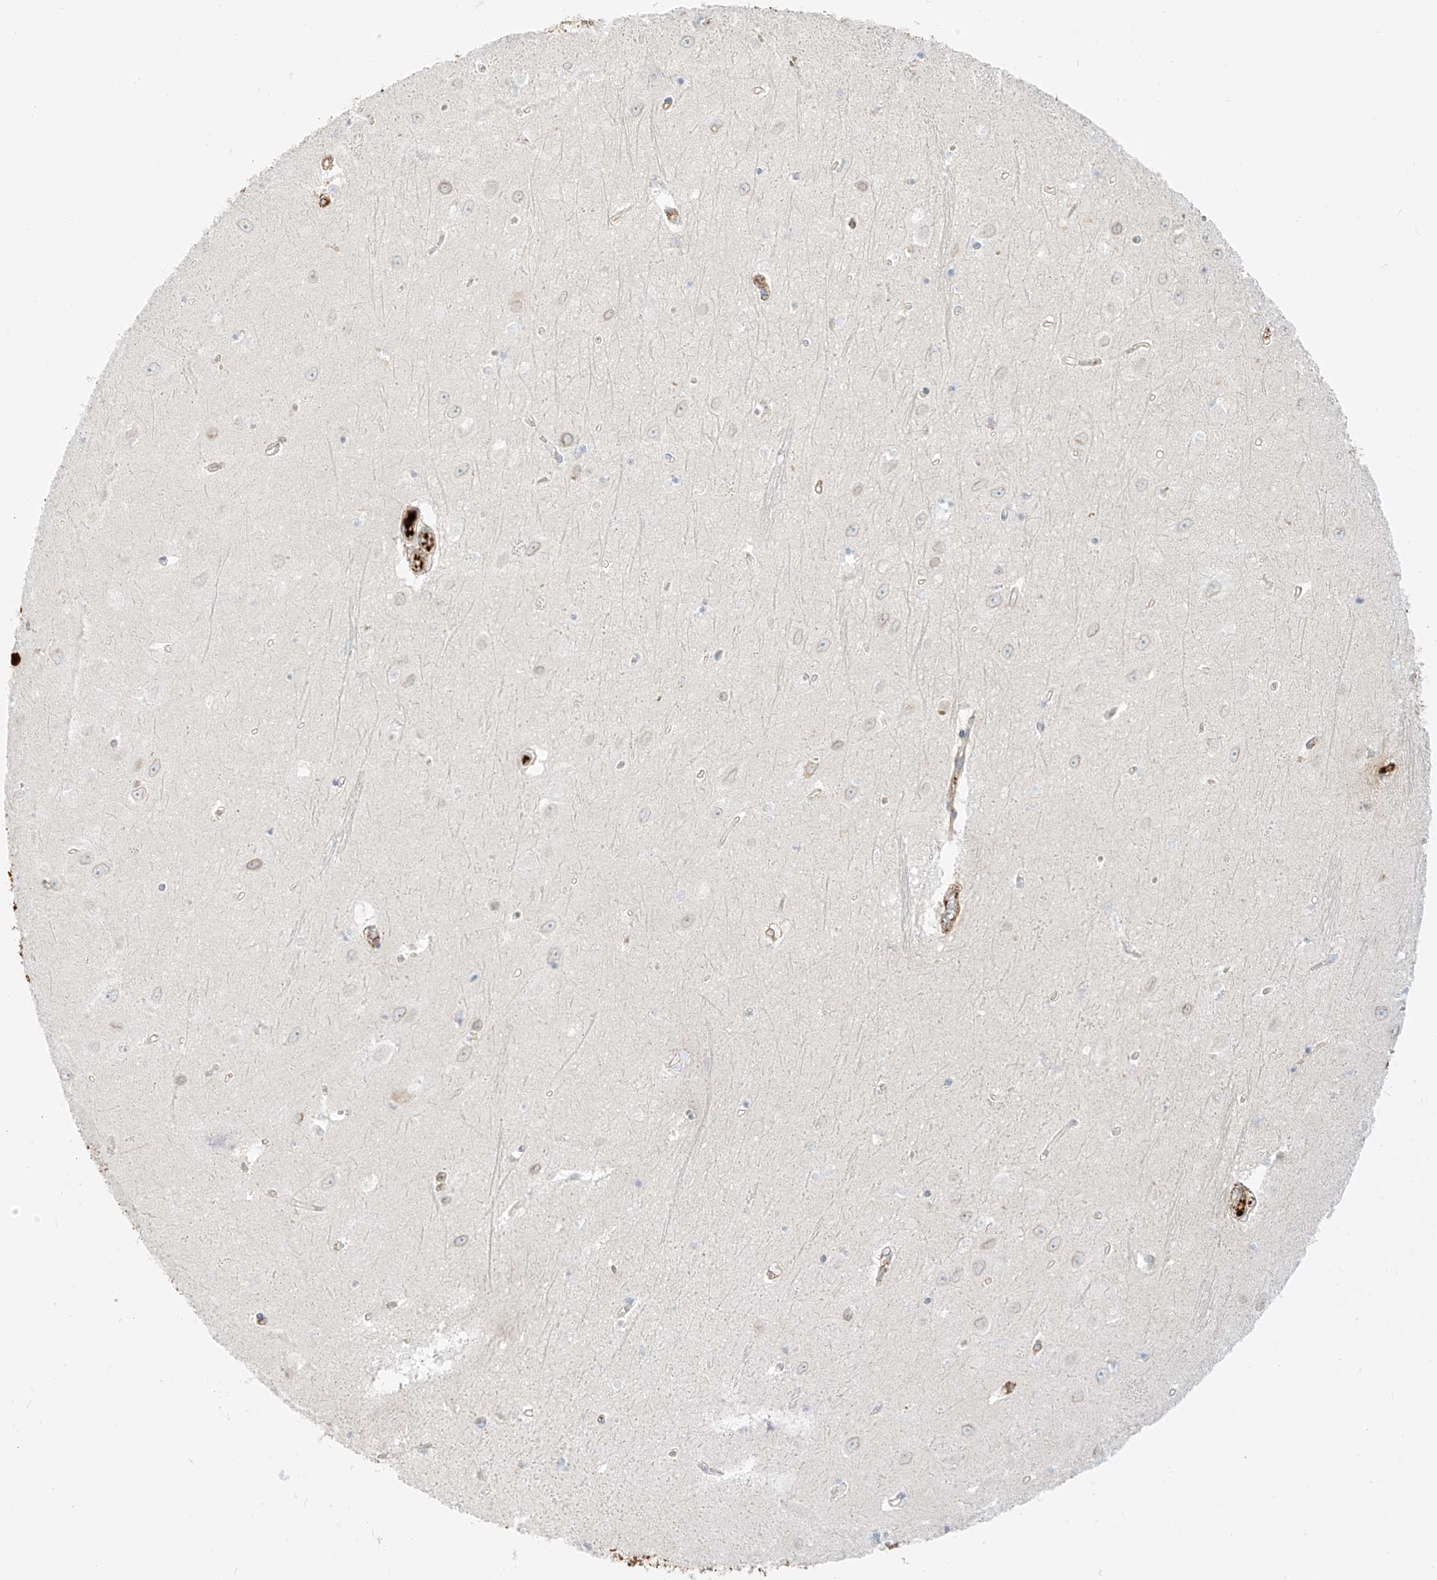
{"staining": {"intensity": "negative", "quantity": "none", "location": "none"}, "tissue": "hippocampus", "cell_type": "Glial cells", "image_type": "normal", "snomed": [{"axis": "morphology", "description": "Normal tissue, NOS"}, {"axis": "topography", "description": "Hippocampus"}], "caption": "IHC photomicrograph of benign hippocampus stained for a protein (brown), which exhibits no expression in glial cells. (DAB (3,3'-diaminobenzidine) IHC, high magnification).", "gene": "OCSTAMP", "patient": {"sex": "female", "age": 64}}